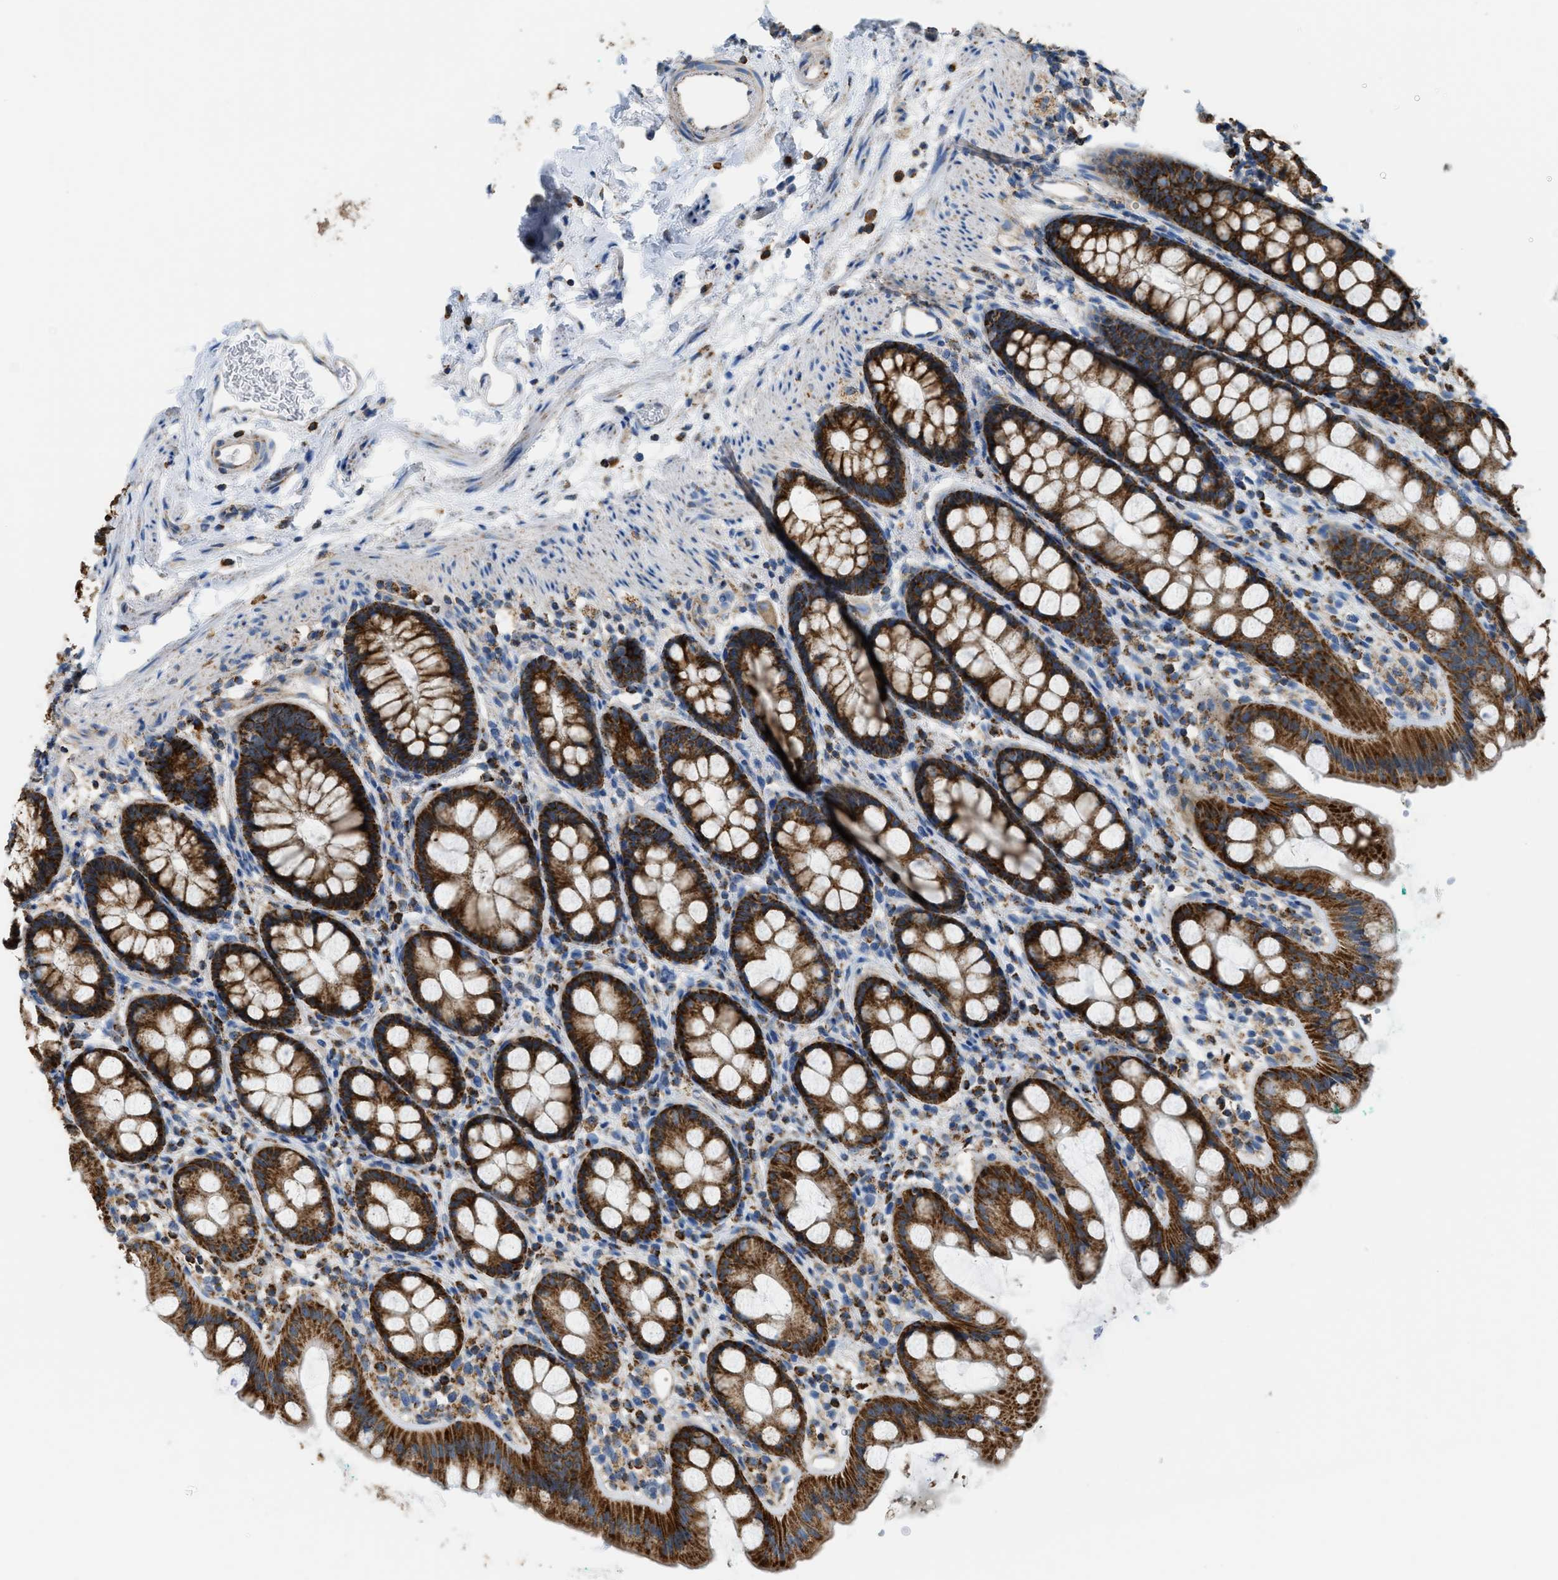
{"staining": {"intensity": "strong", "quantity": ">75%", "location": "cytoplasmic/membranous"}, "tissue": "rectum", "cell_type": "Glandular cells", "image_type": "normal", "snomed": [{"axis": "morphology", "description": "Normal tissue, NOS"}, {"axis": "topography", "description": "Rectum"}], "caption": "Protein staining by immunohistochemistry displays strong cytoplasmic/membranous staining in approximately >75% of glandular cells in unremarkable rectum. (DAB (3,3'-diaminobenzidine) = brown stain, brightfield microscopy at high magnification).", "gene": "ETFB", "patient": {"sex": "female", "age": 65}}